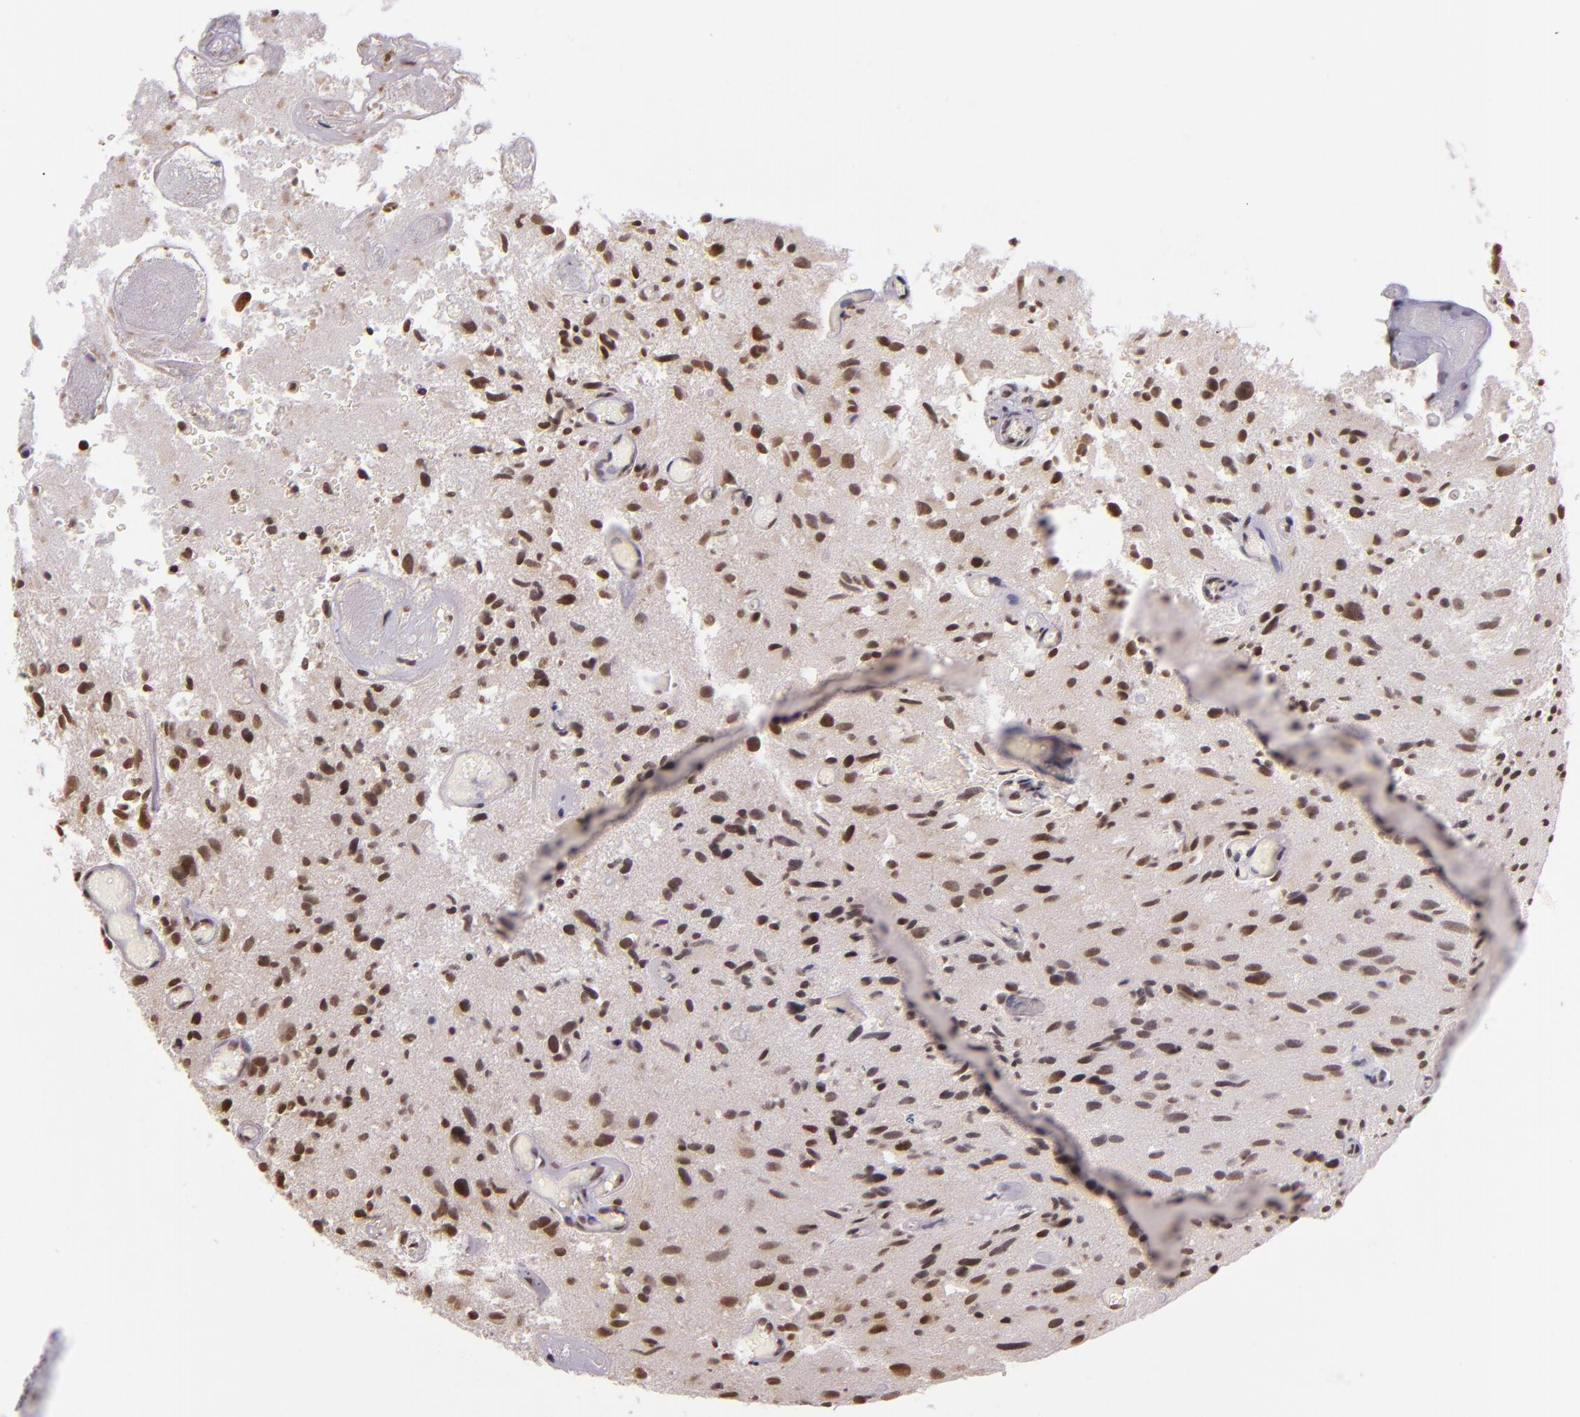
{"staining": {"intensity": "moderate", "quantity": ">75%", "location": "nuclear"}, "tissue": "glioma", "cell_type": "Tumor cells", "image_type": "cancer", "snomed": [{"axis": "morphology", "description": "Glioma, malignant, High grade"}, {"axis": "topography", "description": "Brain"}], "caption": "Immunohistochemistry (IHC) of malignant glioma (high-grade) demonstrates medium levels of moderate nuclear expression in approximately >75% of tumor cells.", "gene": "USF1", "patient": {"sex": "male", "age": 69}}